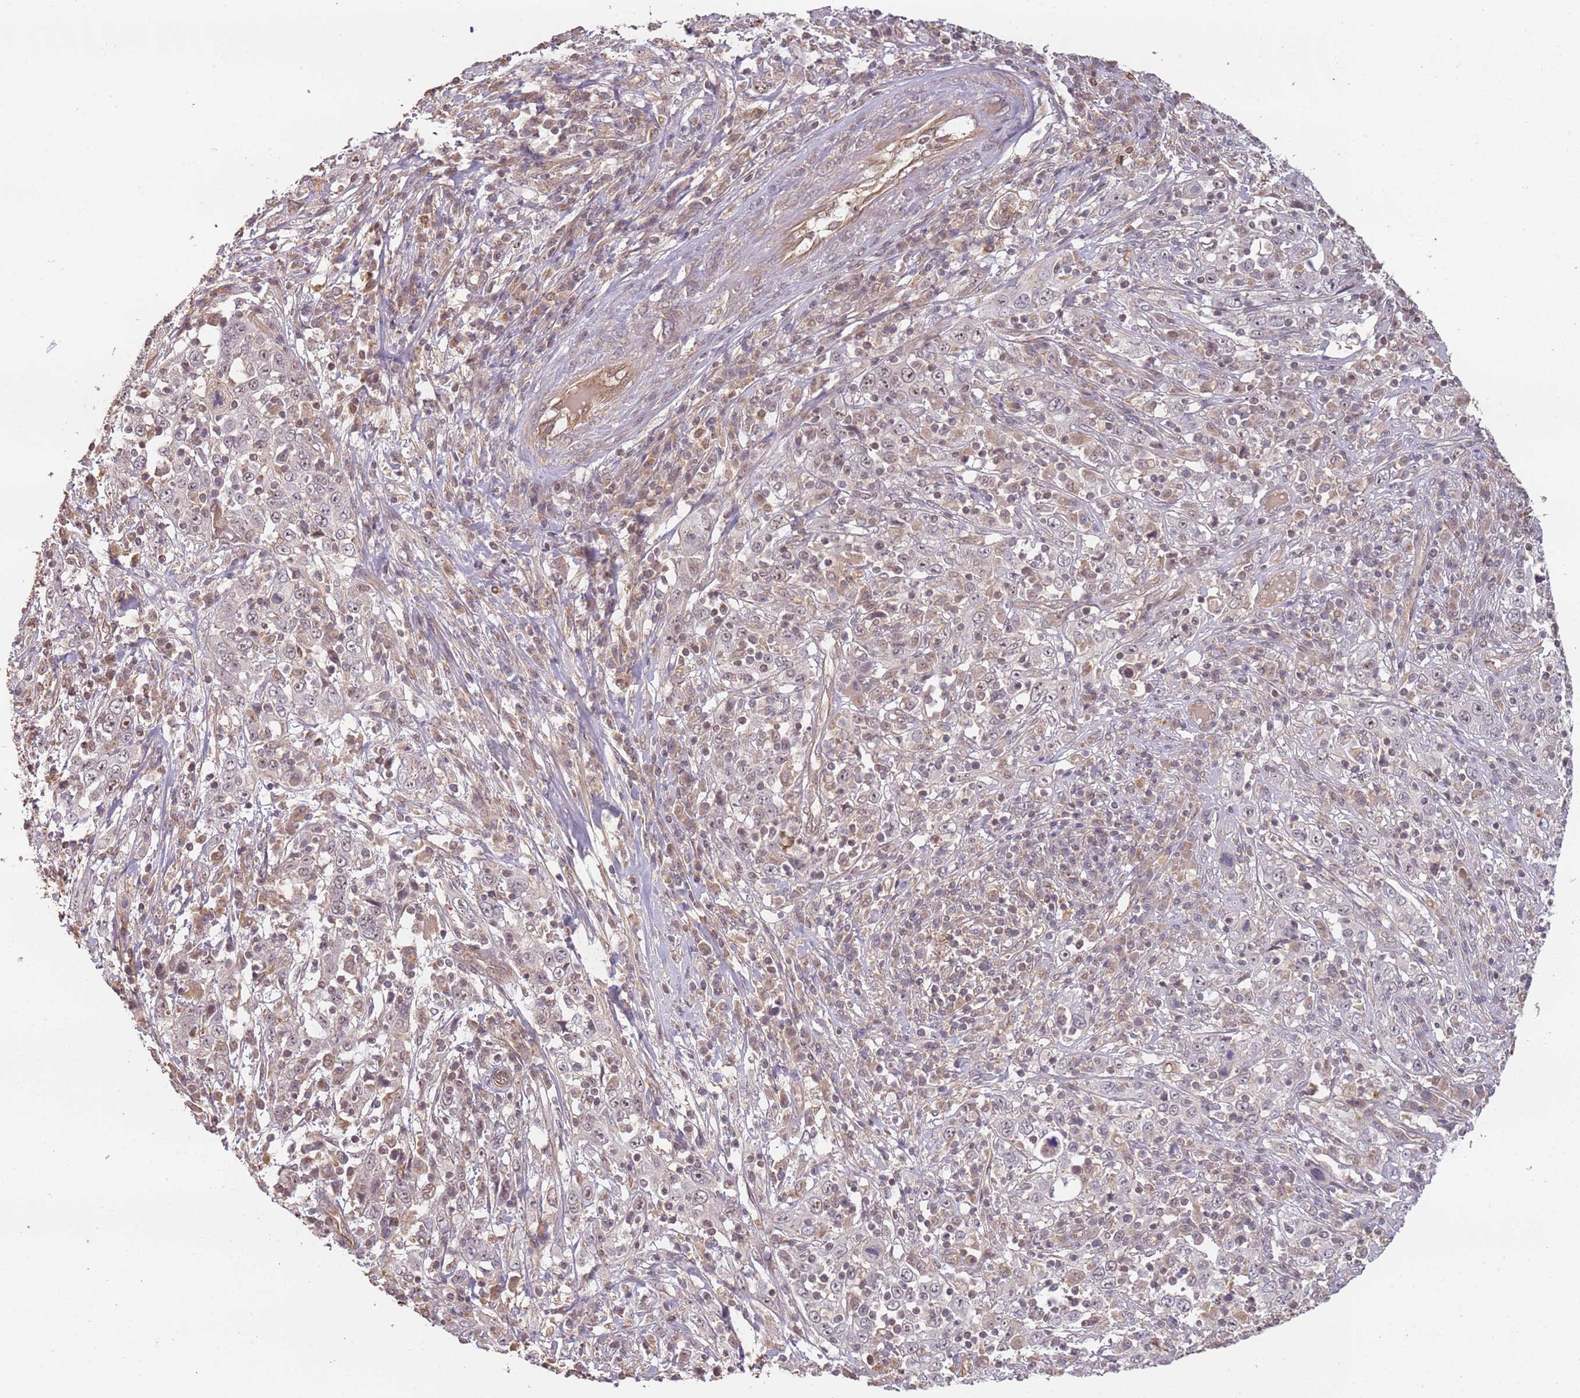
{"staining": {"intensity": "negative", "quantity": "none", "location": "none"}, "tissue": "cervical cancer", "cell_type": "Tumor cells", "image_type": "cancer", "snomed": [{"axis": "morphology", "description": "Squamous cell carcinoma, NOS"}, {"axis": "topography", "description": "Cervix"}], "caption": "Tumor cells are negative for protein expression in human squamous cell carcinoma (cervical). (DAB (3,3'-diaminobenzidine) immunohistochemistry (IHC) visualized using brightfield microscopy, high magnification).", "gene": "SURF2", "patient": {"sex": "female", "age": 46}}